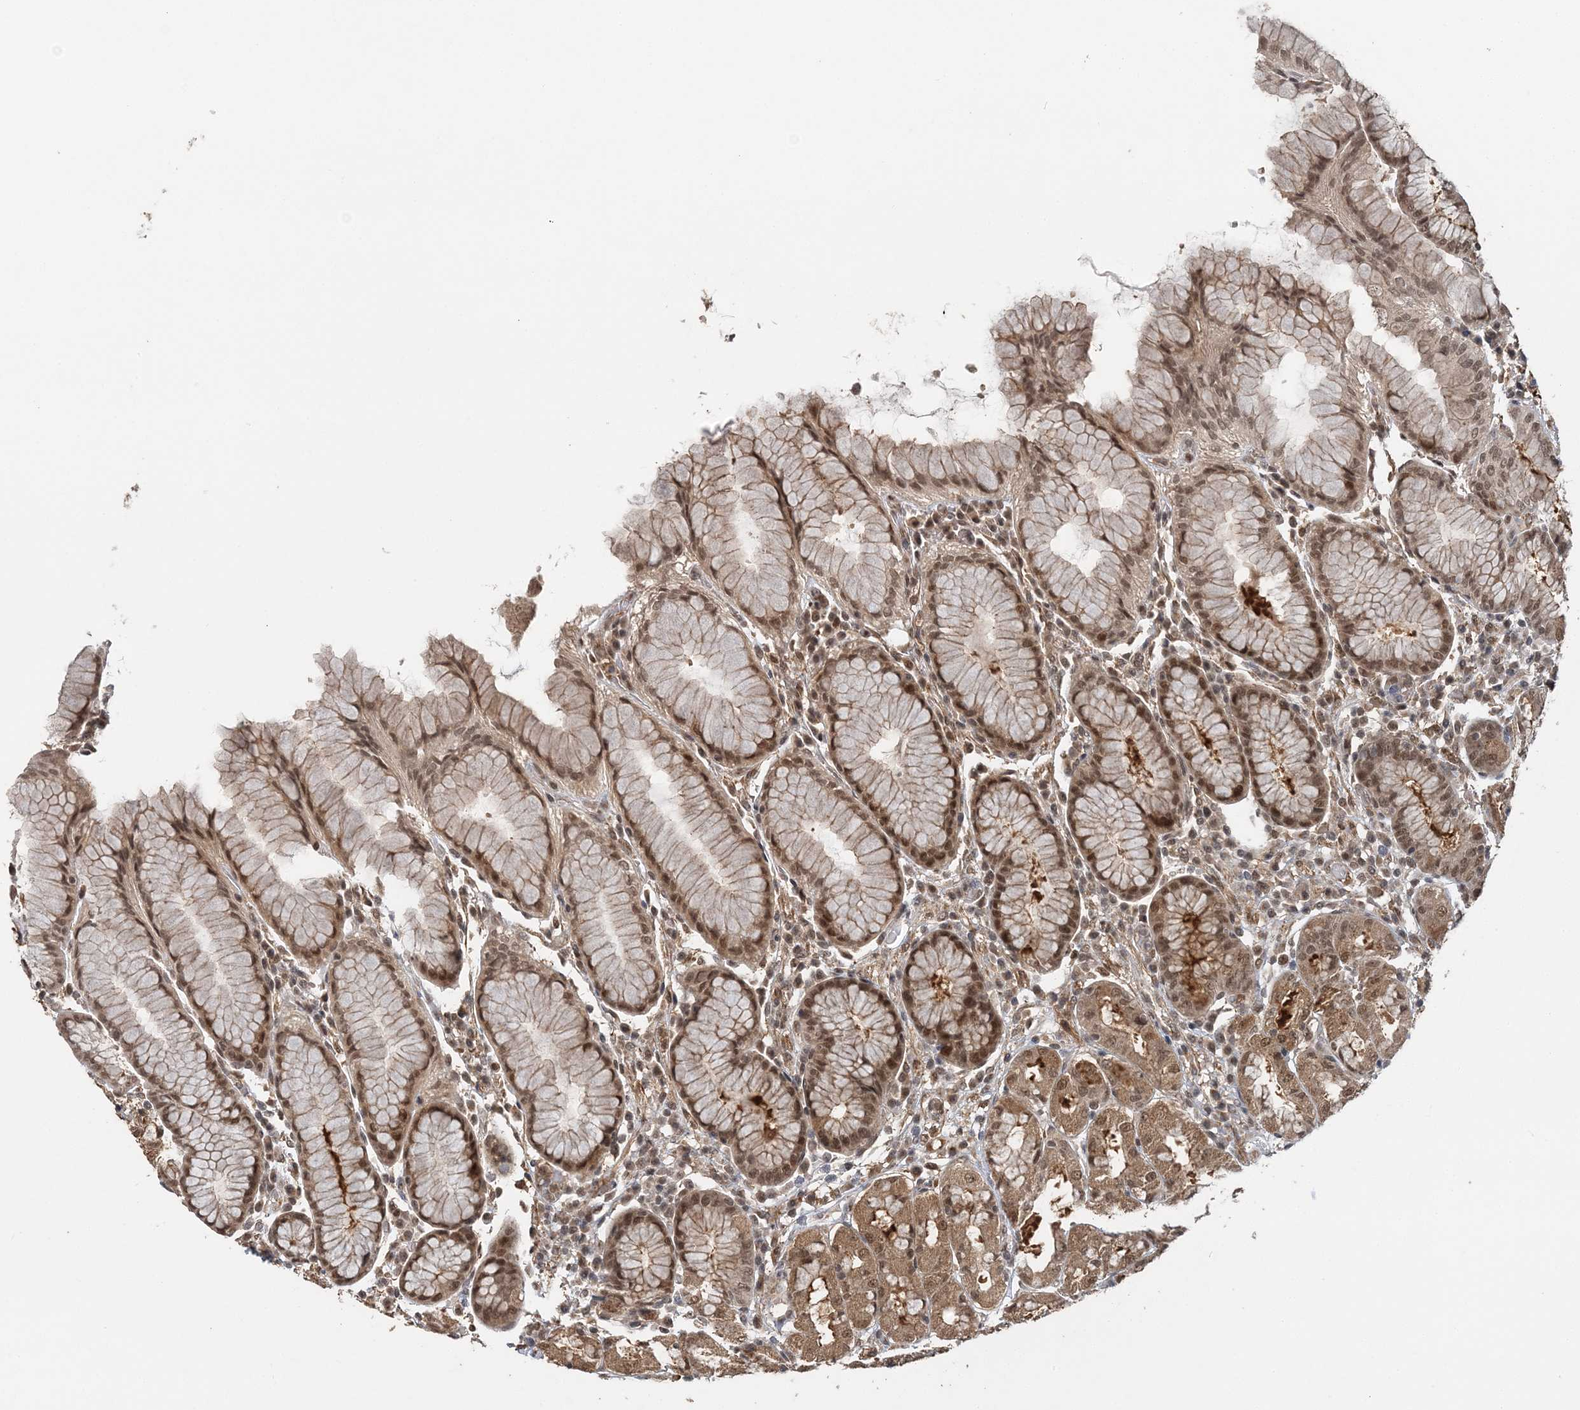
{"staining": {"intensity": "moderate", "quantity": ">75%", "location": "cytoplasmic/membranous,nuclear"}, "tissue": "stomach", "cell_type": "Glandular cells", "image_type": "normal", "snomed": [{"axis": "morphology", "description": "Normal tissue, NOS"}, {"axis": "topography", "description": "Stomach, lower"}], "caption": "IHC image of unremarkable stomach: stomach stained using immunohistochemistry (IHC) exhibits medium levels of moderate protein expression localized specifically in the cytoplasmic/membranous,nuclear of glandular cells, appearing as a cytoplasmic/membranous,nuclear brown color.", "gene": "TSHZ2", "patient": {"sex": "female", "age": 56}}